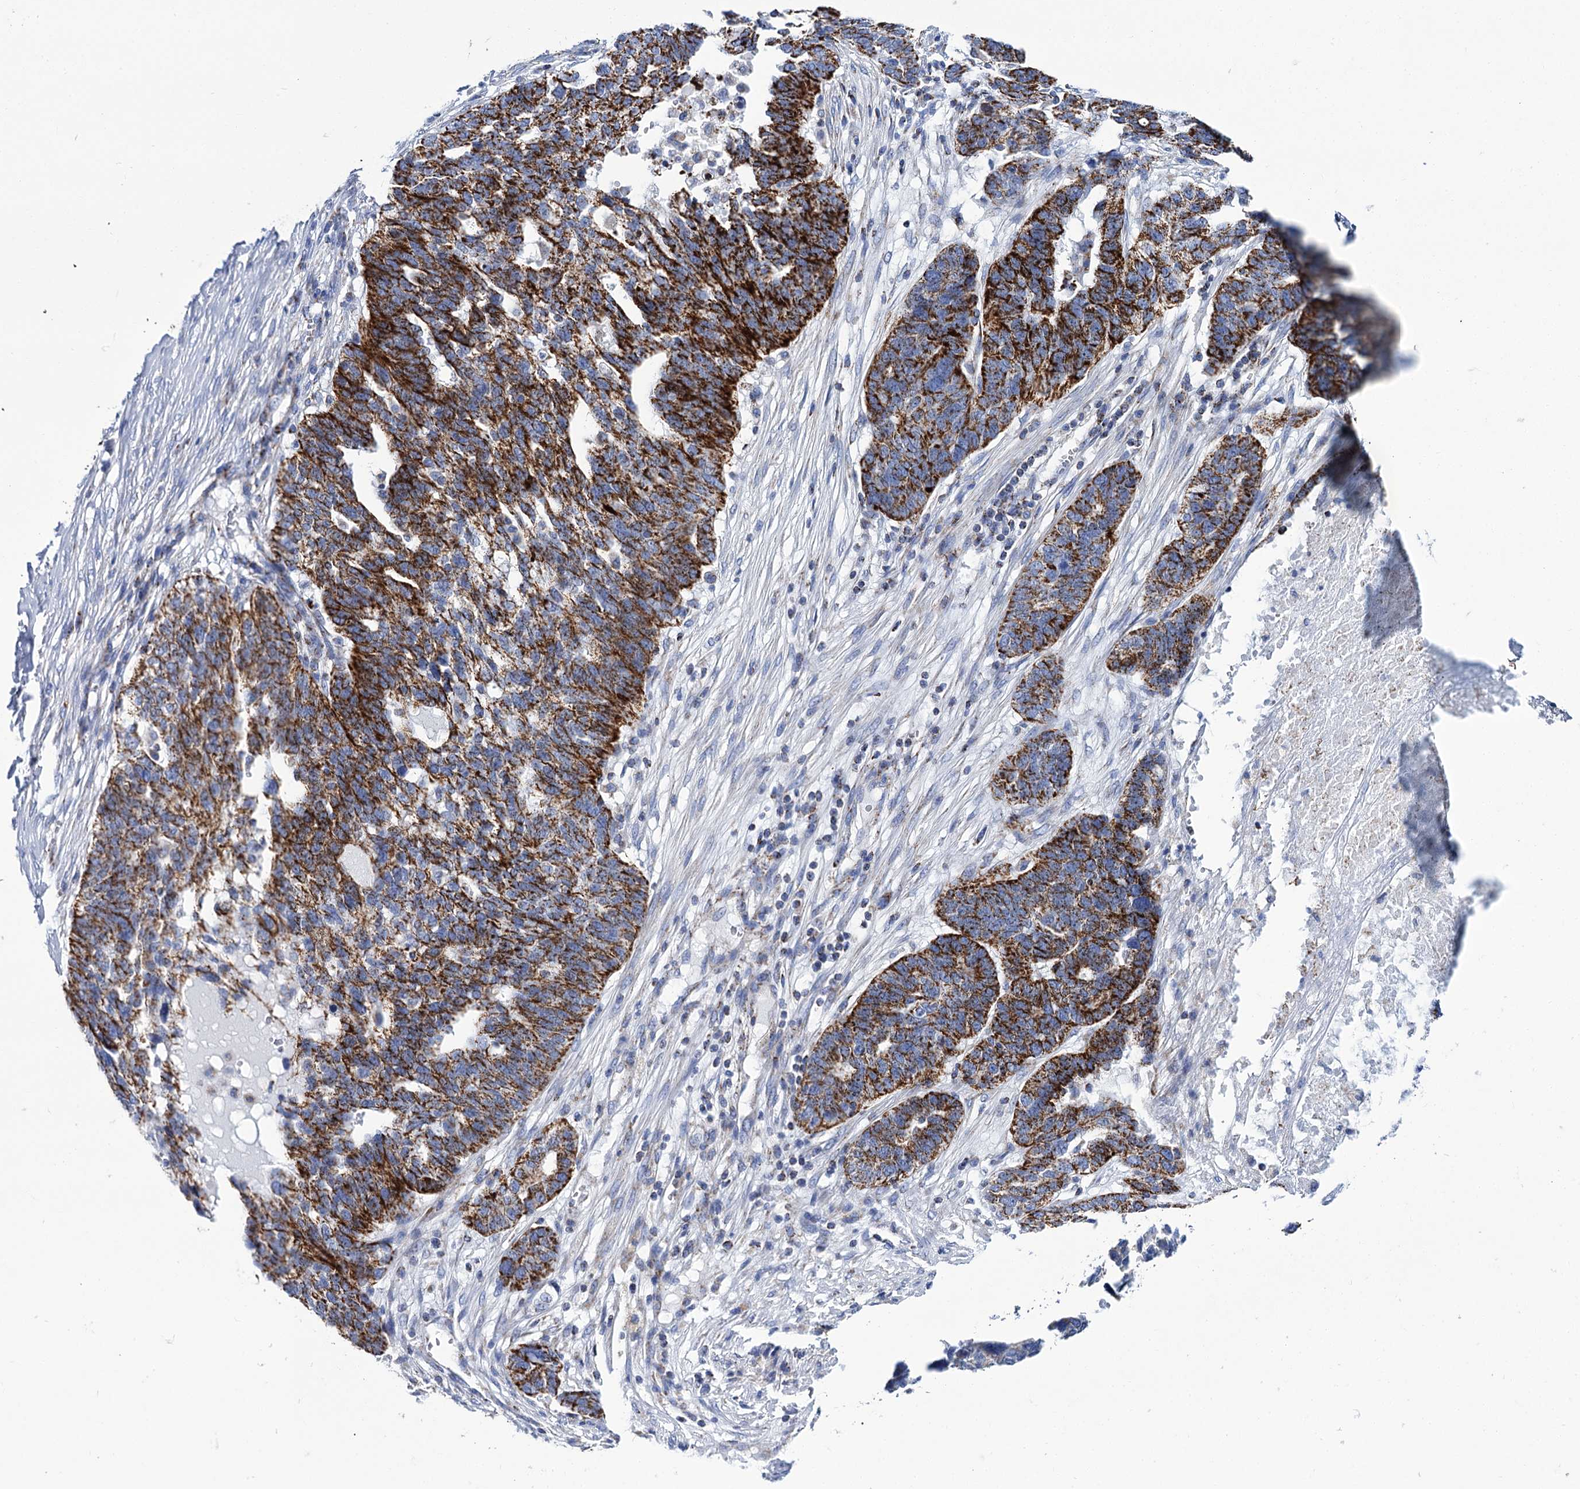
{"staining": {"intensity": "strong", "quantity": ">75%", "location": "cytoplasmic/membranous"}, "tissue": "ovarian cancer", "cell_type": "Tumor cells", "image_type": "cancer", "snomed": [{"axis": "morphology", "description": "Cystadenocarcinoma, serous, NOS"}, {"axis": "topography", "description": "Ovary"}], "caption": "DAB immunohistochemical staining of ovarian cancer (serous cystadenocarcinoma) displays strong cytoplasmic/membranous protein expression in approximately >75% of tumor cells.", "gene": "UBASH3B", "patient": {"sex": "female", "age": 59}}